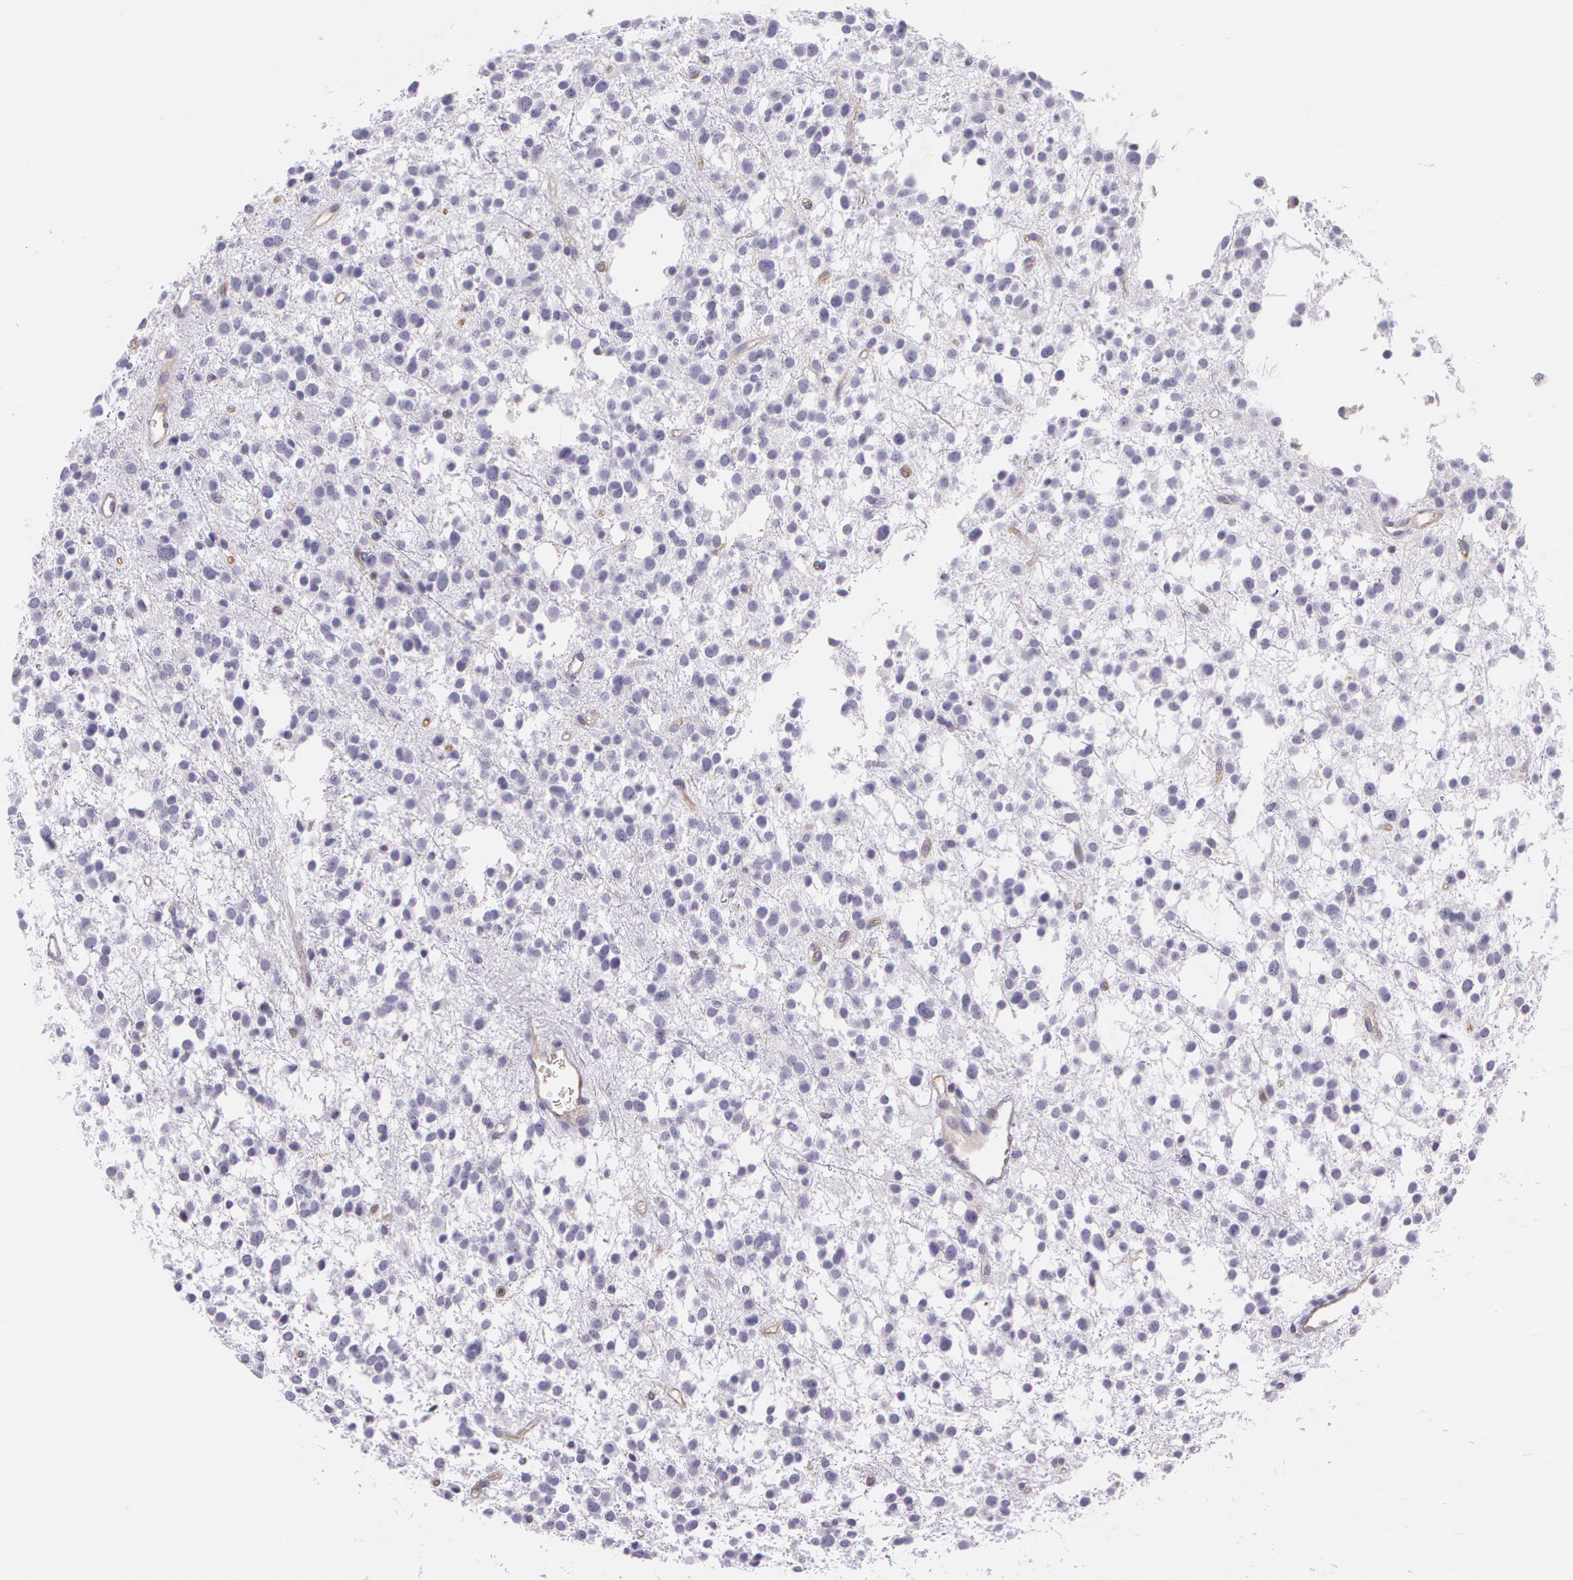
{"staining": {"intensity": "negative", "quantity": "none", "location": "none"}, "tissue": "glioma", "cell_type": "Tumor cells", "image_type": "cancer", "snomed": [{"axis": "morphology", "description": "Glioma, malignant, Low grade"}, {"axis": "topography", "description": "Brain"}], "caption": "A high-resolution photomicrograph shows immunohistochemistry (IHC) staining of glioma, which shows no significant expression in tumor cells.", "gene": "LY75", "patient": {"sex": "female", "age": 36}}